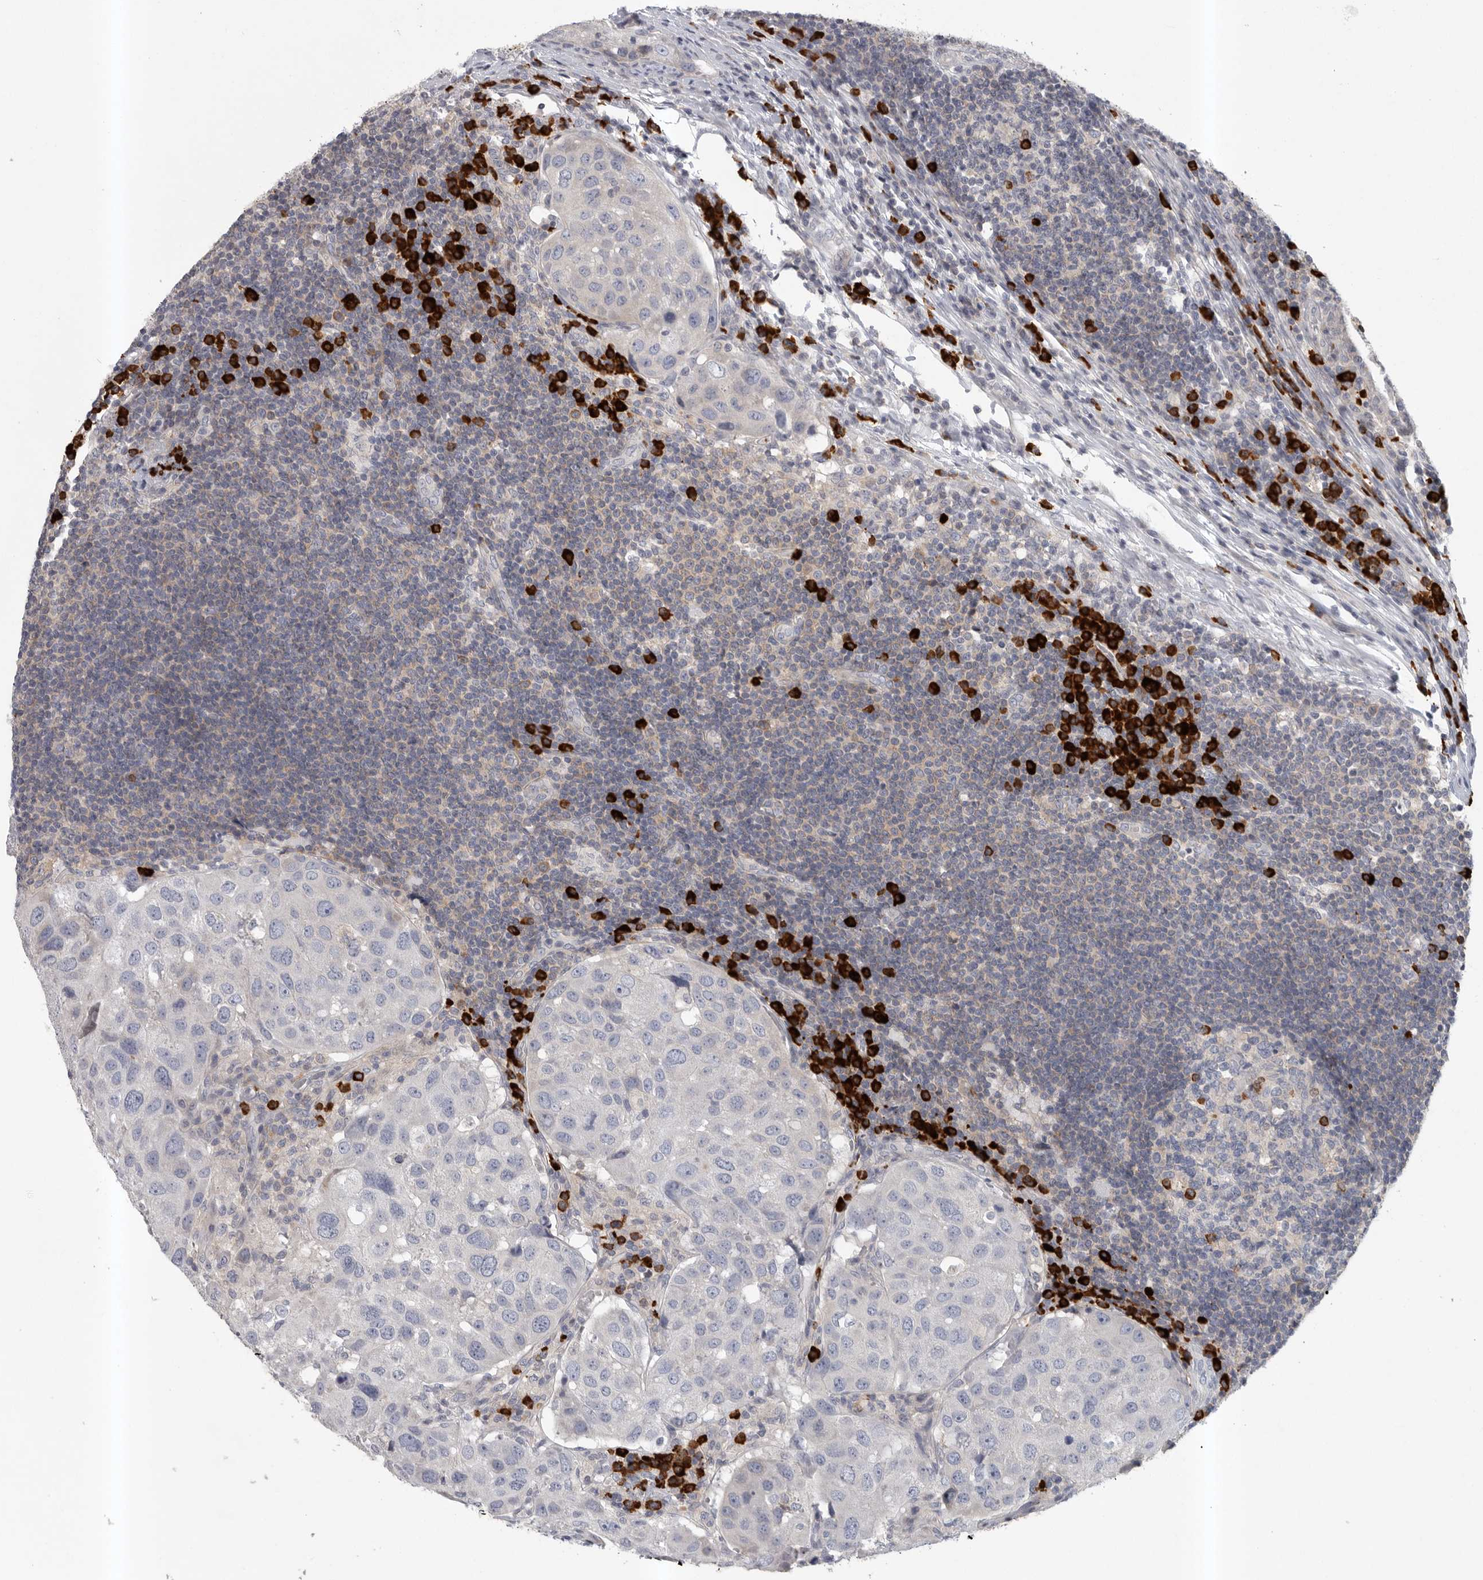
{"staining": {"intensity": "negative", "quantity": "none", "location": "none"}, "tissue": "urothelial cancer", "cell_type": "Tumor cells", "image_type": "cancer", "snomed": [{"axis": "morphology", "description": "Urothelial carcinoma, High grade"}, {"axis": "topography", "description": "Lymph node"}, {"axis": "topography", "description": "Urinary bladder"}], "caption": "This is a image of immunohistochemistry (IHC) staining of high-grade urothelial carcinoma, which shows no positivity in tumor cells. (DAB (3,3'-diaminobenzidine) immunohistochemistry (IHC) visualized using brightfield microscopy, high magnification).", "gene": "TMEM69", "patient": {"sex": "male", "age": 51}}